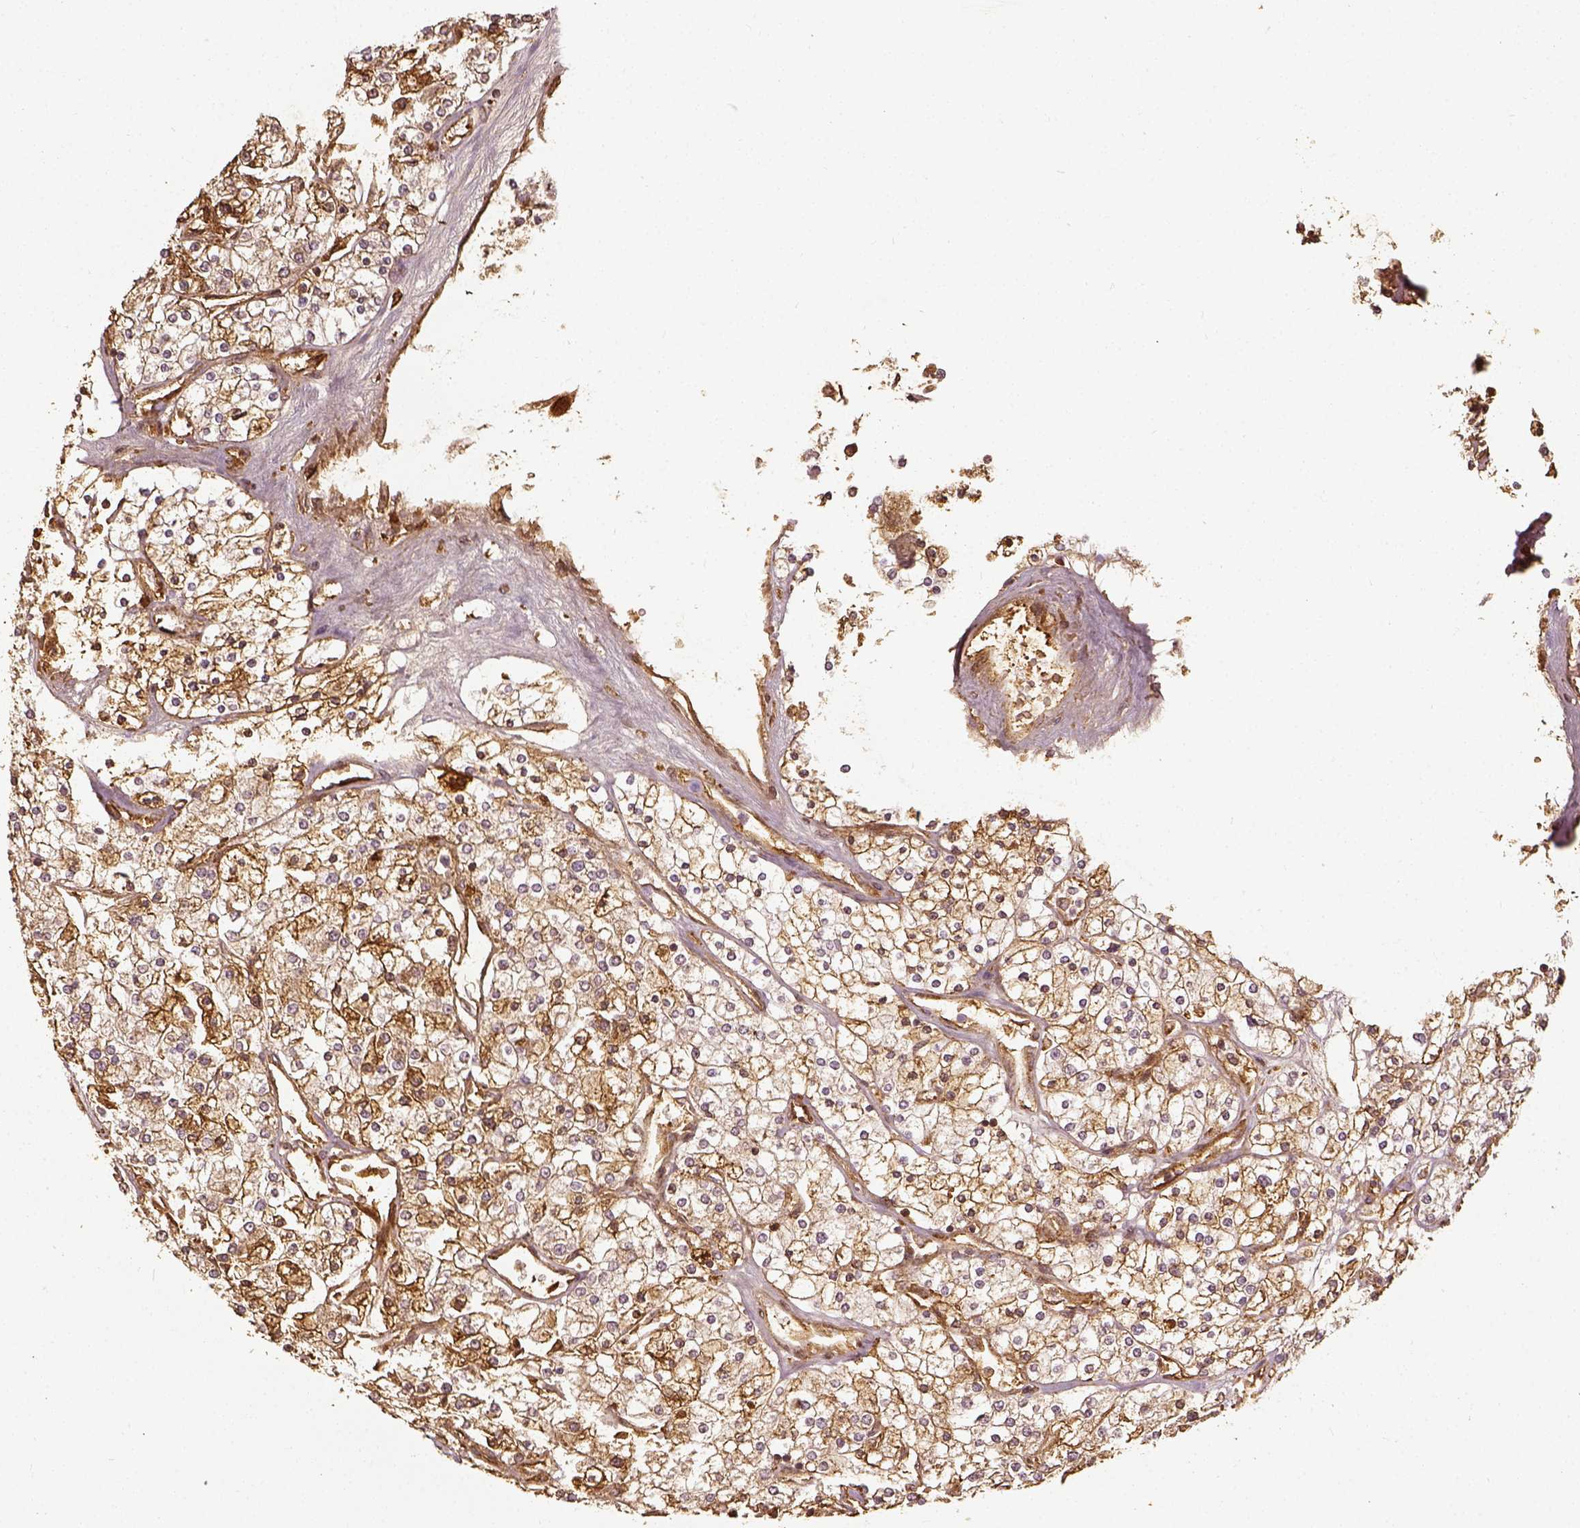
{"staining": {"intensity": "moderate", "quantity": ">75%", "location": "cytoplasmic/membranous"}, "tissue": "renal cancer", "cell_type": "Tumor cells", "image_type": "cancer", "snomed": [{"axis": "morphology", "description": "Adenocarcinoma, NOS"}, {"axis": "topography", "description": "Kidney"}], "caption": "Moderate cytoplasmic/membranous protein positivity is seen in approximately >75% of tumor cells in adenocarcinoma (renal).", "gene": "VEGFA", "patient": {"sex": "male", "age": 80}}